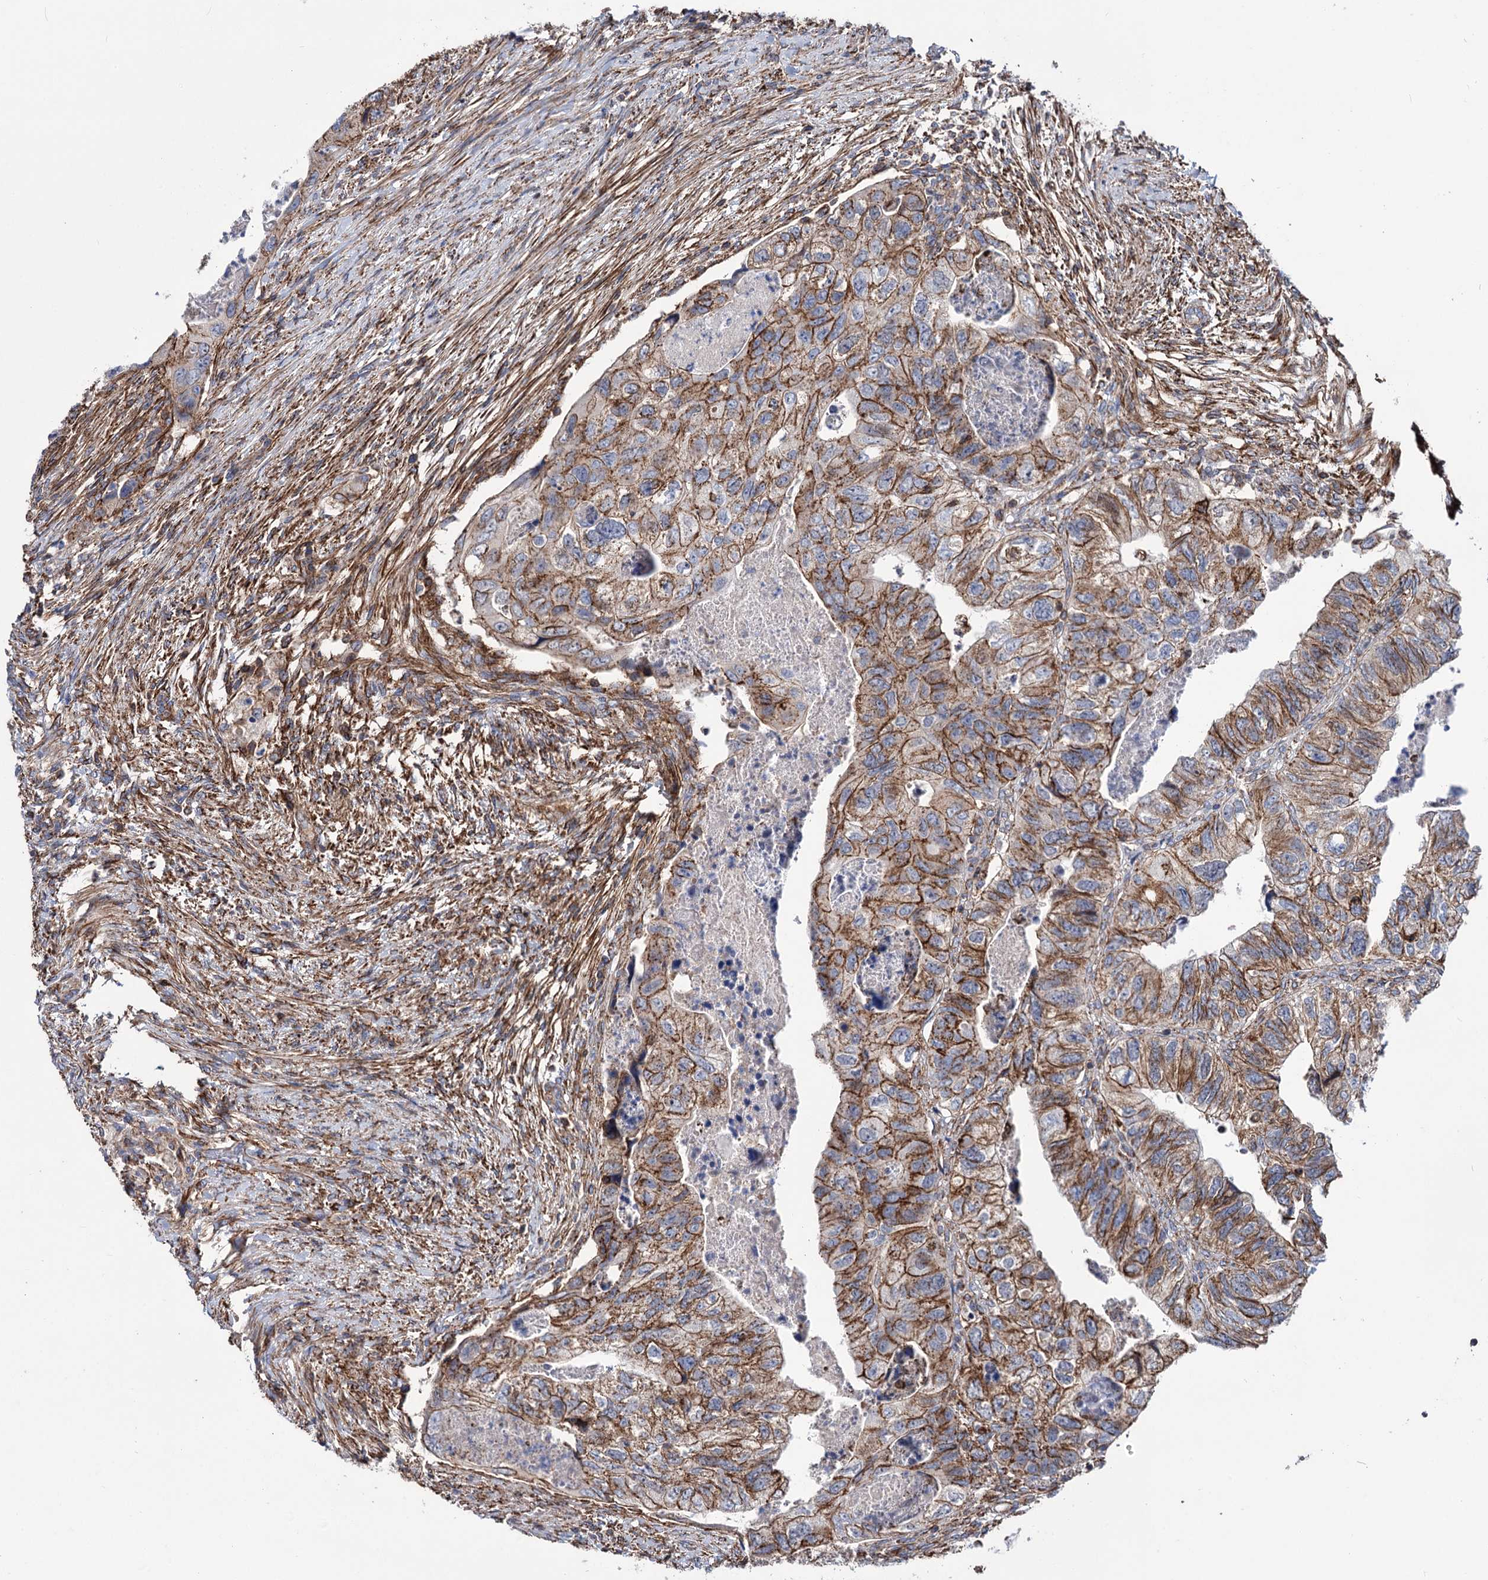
{"staining": {"intensity": "moderate", "quantity": ">75%", "location": "cytoplasmic/membranous"}, "tissue": "colorectal cancer", "cell_type": "Tumor cells", "image_type": "cancer", "snomed": [{"axis": "morphology", "description": "Adenocarcinoma, NOS"}, {"axis": "topography", "description": "Rectum"}], "caption": "This micrograph shows immunohistochemistry (IHC) staining of colorectal adenocarcinoma, with medium moderate cytoplasmic/membranous staining in approximately >75% of tumor cells.", "gene": "DEF6", "patient": {"sex": "male", "age": 63}}